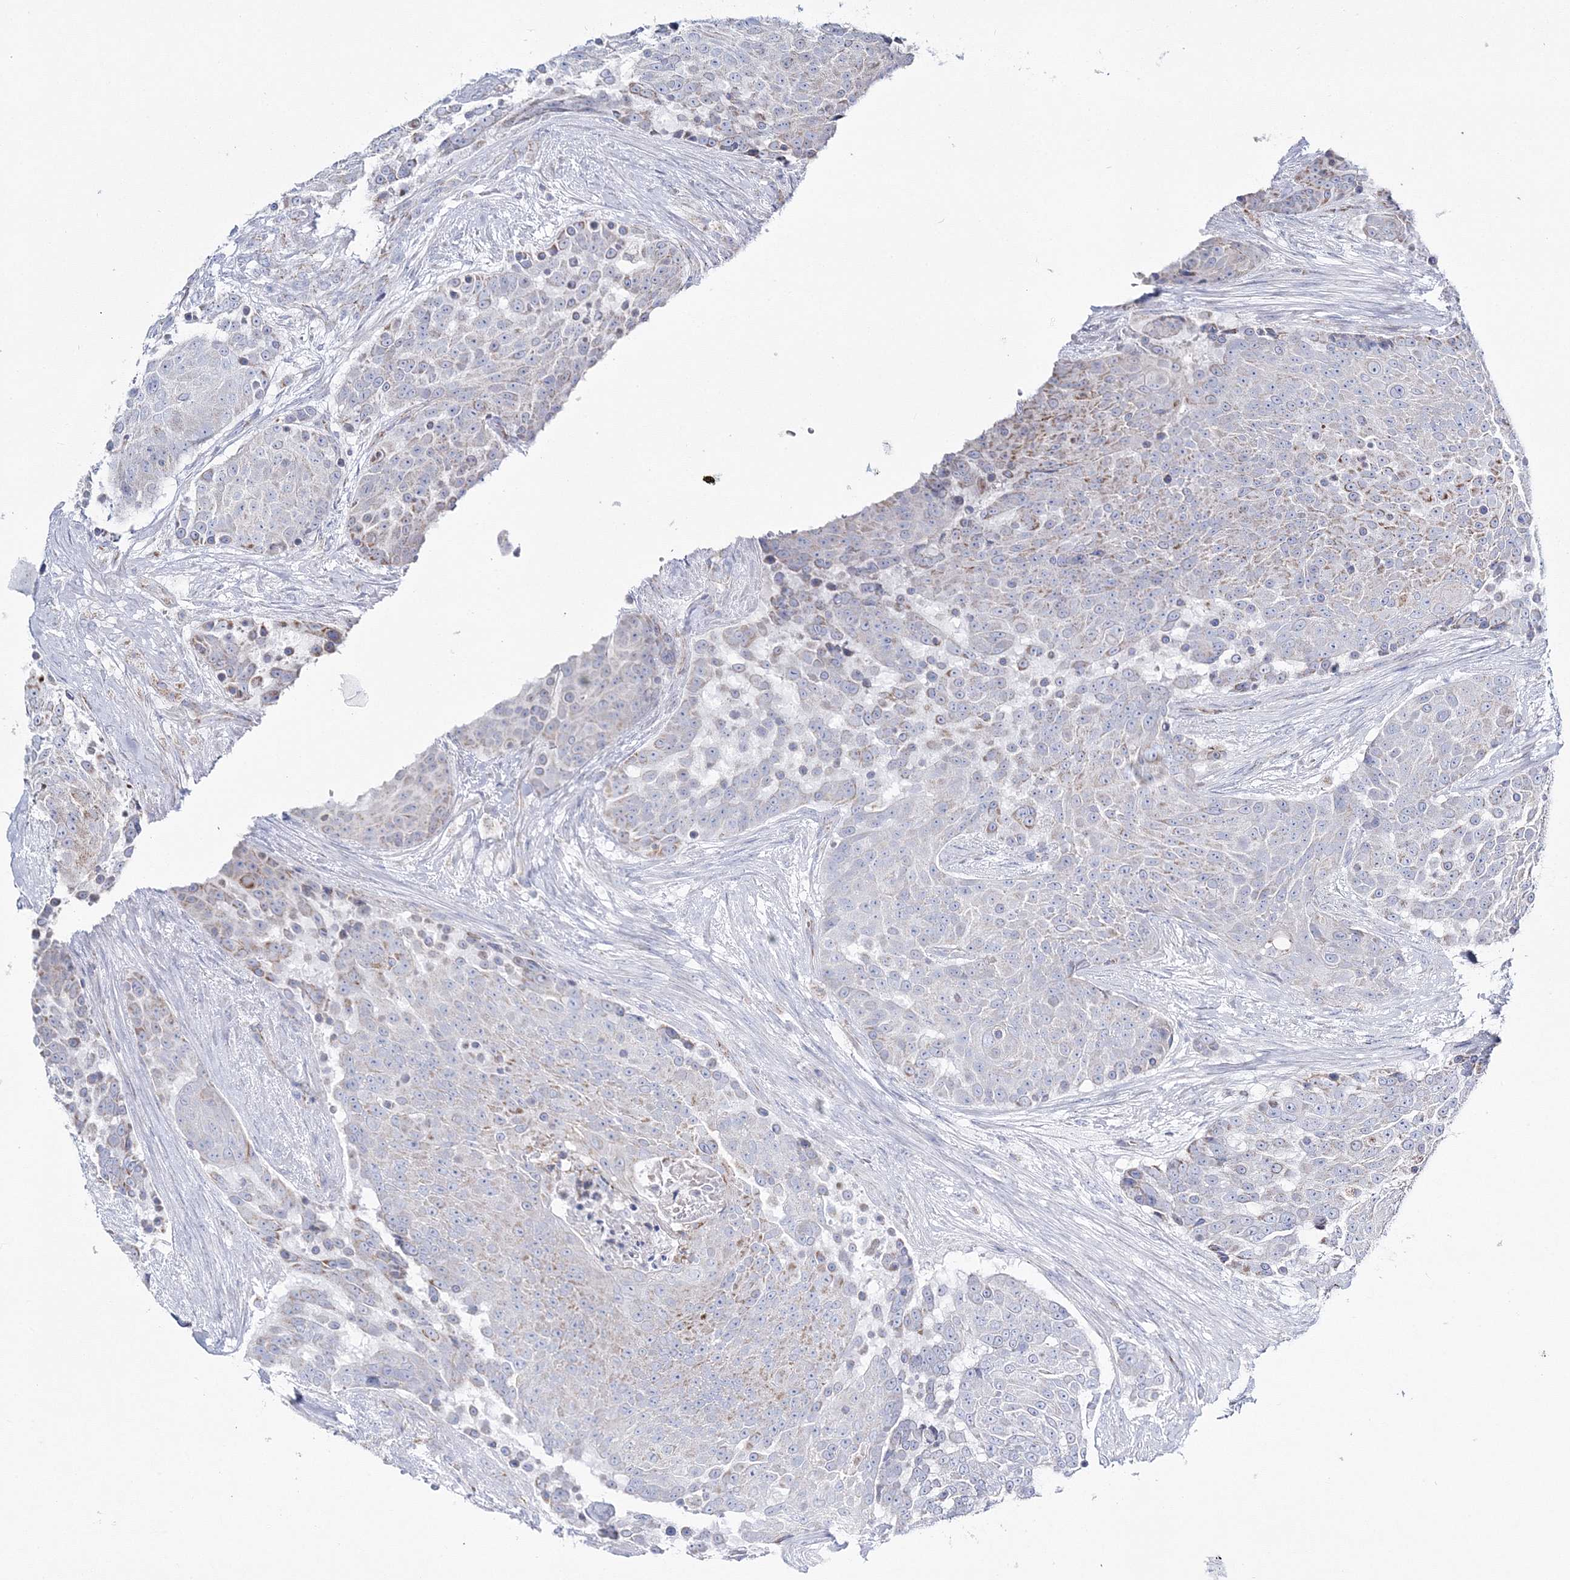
{"staining": {"intensity": "weak", "quantity": "25%-75%", "location": "cytoplasmic/membranous"}, "tissue": "urothelial cancer", "cell_type": "Tumor cells", "image_type": "cancer", "snomed": [{"axis": "morphology", "description": "Urothelial carcinoma, High grade"}, {"axis": "topography", "description": "Urinary bladder"}], "caption": "Approximately 25%-75% of tumor cells in high-grade urothelial carcinoma reveal weak cytoplasmic/membranous protein staining as visualized by brown immunohistochemical staining.", "gene": "HIBCH", "patient": {"sex": "female", "age": 63}}